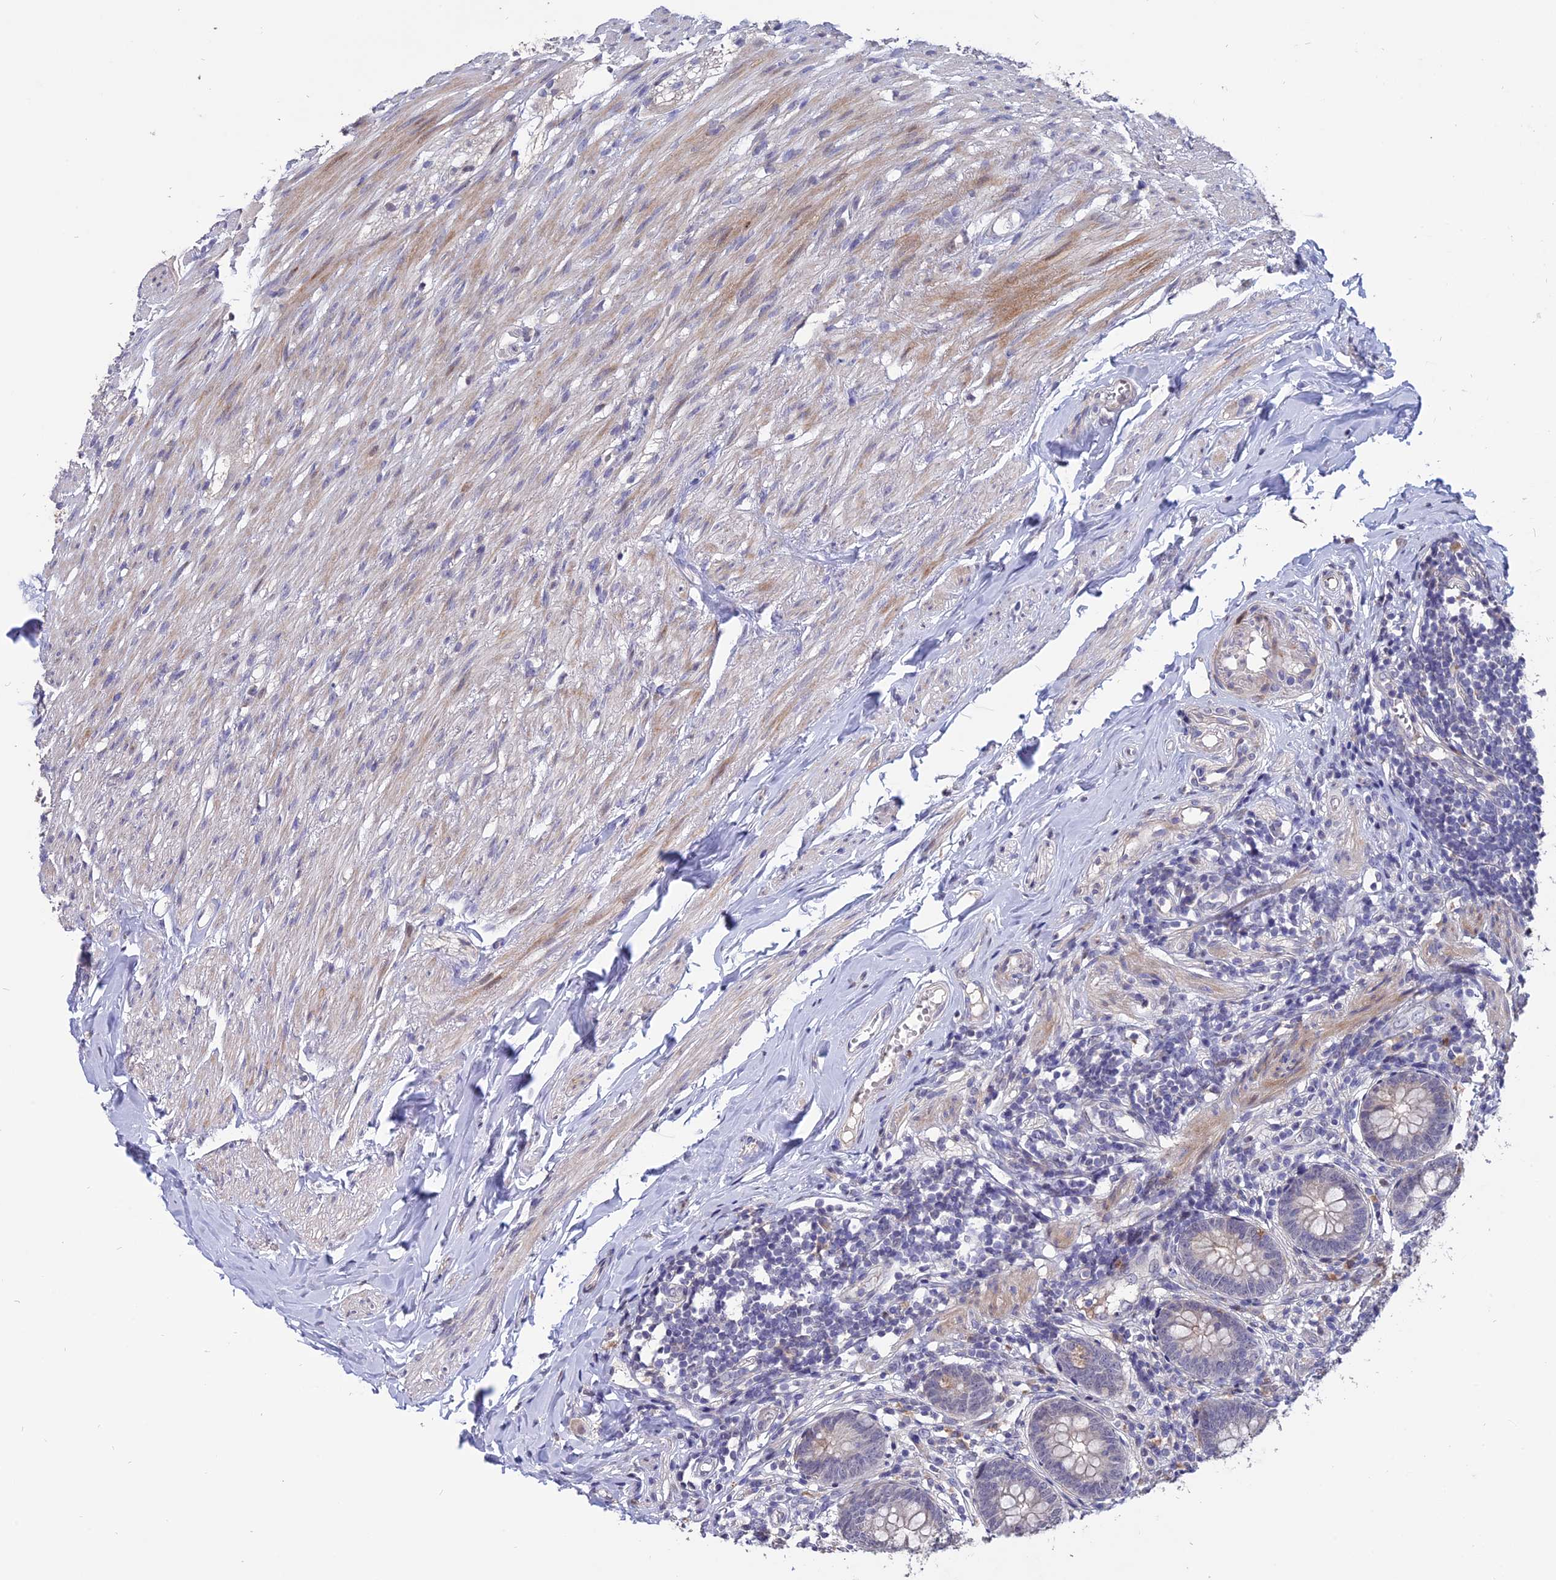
{"staining": {"intensity": "negative", "quantity": "none", "location": "none"}, "tissue": "appendix", "cell_type": "Glandular cells", "image_type": "normal", "snomed": [{"axis": "morphology", "description": "Normal tissue, NOS"}, {"axis": "topography", "description": "Appendix"}], "caption": "DAB (3,3'-diaminobenzidine) immunohistochemical staining of normal human appendix reveals no significant positivity in glandular cells.", "gene": "TMEM263", "patient": {"sex": "female", "age": 62}}